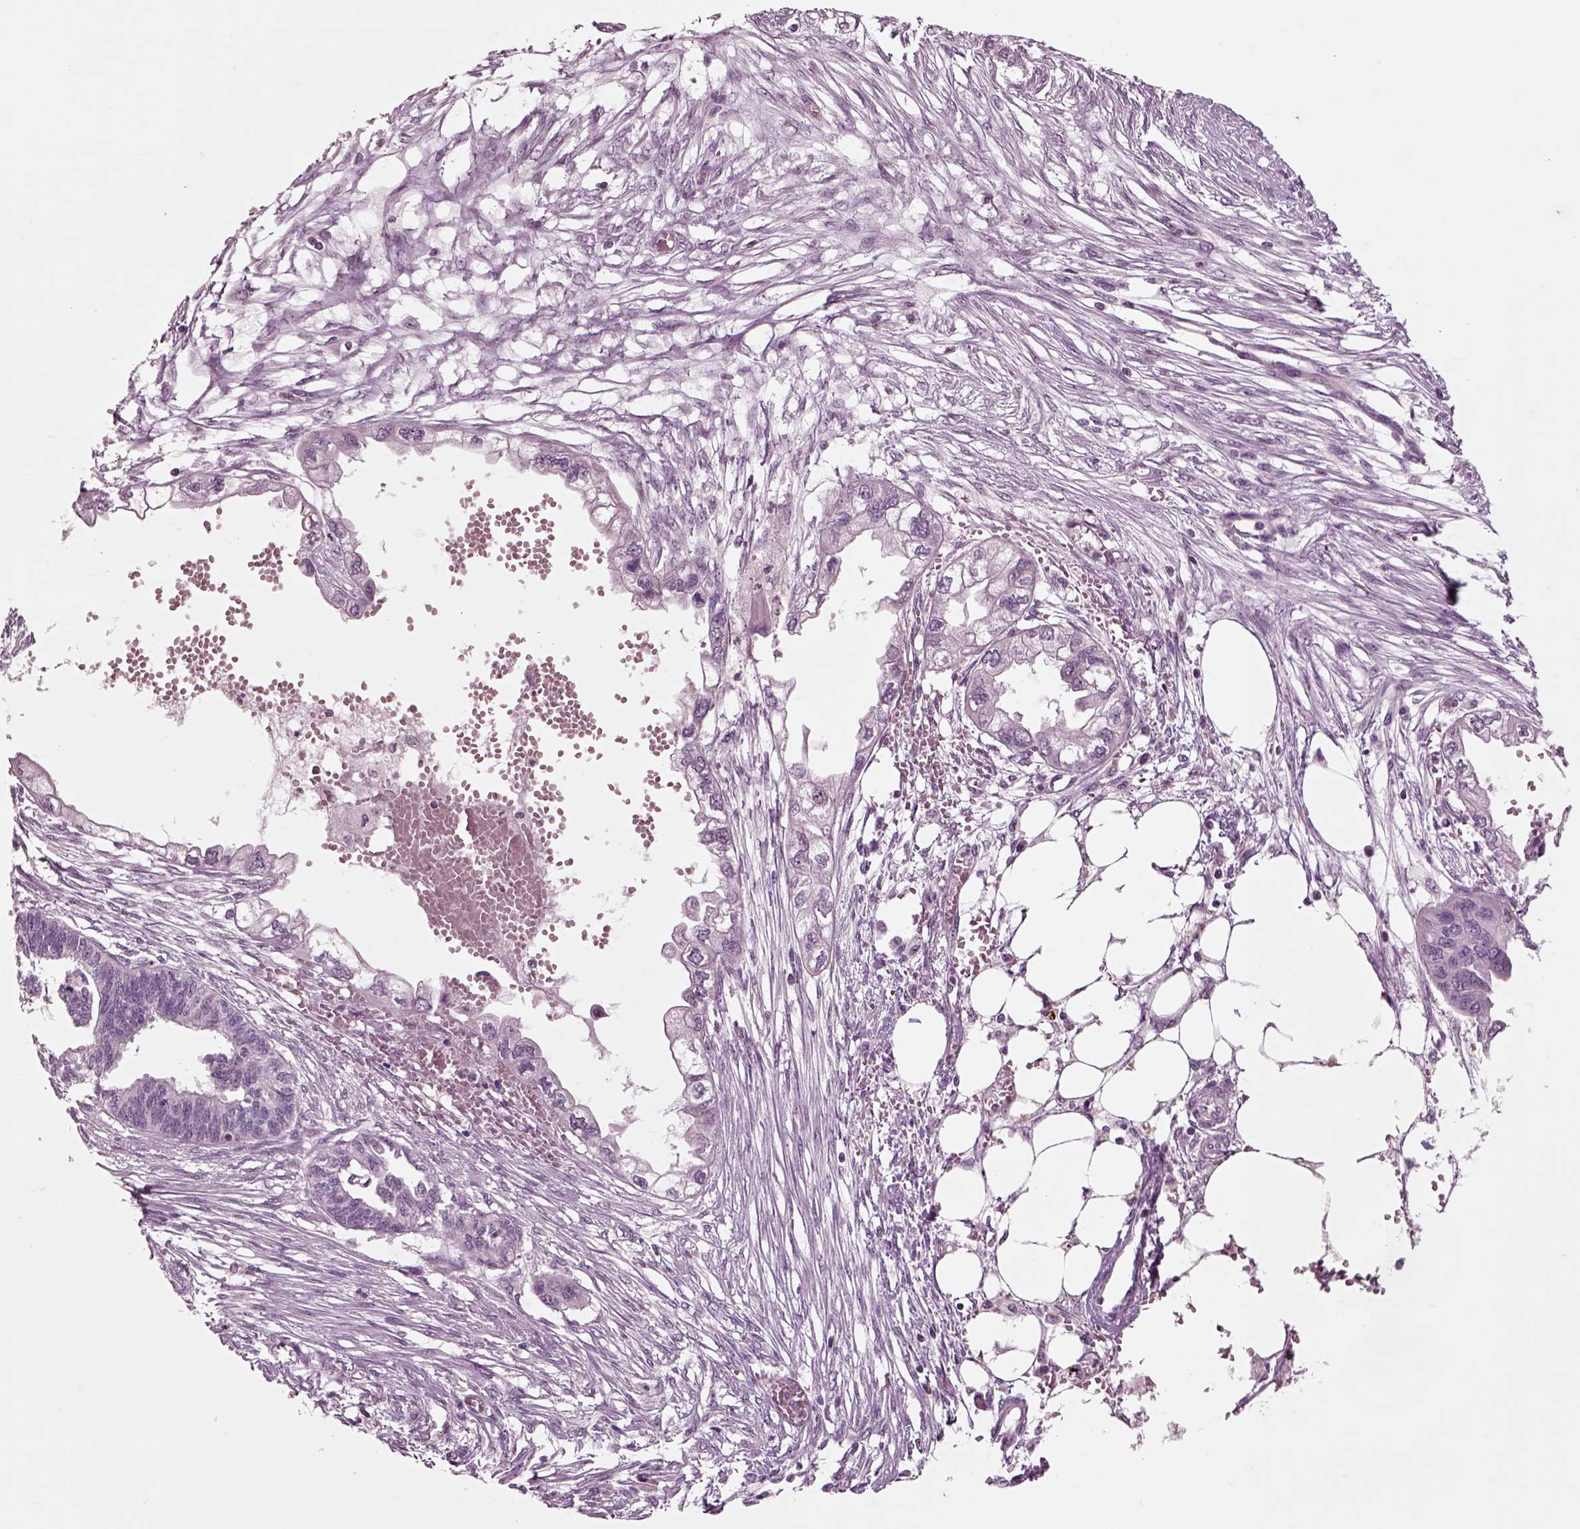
{"staining": {"intensity": "negative", "quantity": "none", "location": "none"}, "tissue": "endometrial cancer", "cell_type": "Tumor cells", "image_type": "cancer", "snomed": [{"axis": "morphology", "description": "Adenocarcinoma, NOS"}, {"axis": "morphology", "description": "Adenocarcinoma, metastatic, NOS"}, {"axis": "topography", "description": "Adipose tissue"}, {"axis": "topography", "description": "Endometrium"}], "caption": "Adenocarcinoma (endometrial) stained for a protein using IHC reveals no positivity tumor cells.", "gene": "CHGB", "patient": {"sex": "female", "age": 67}}